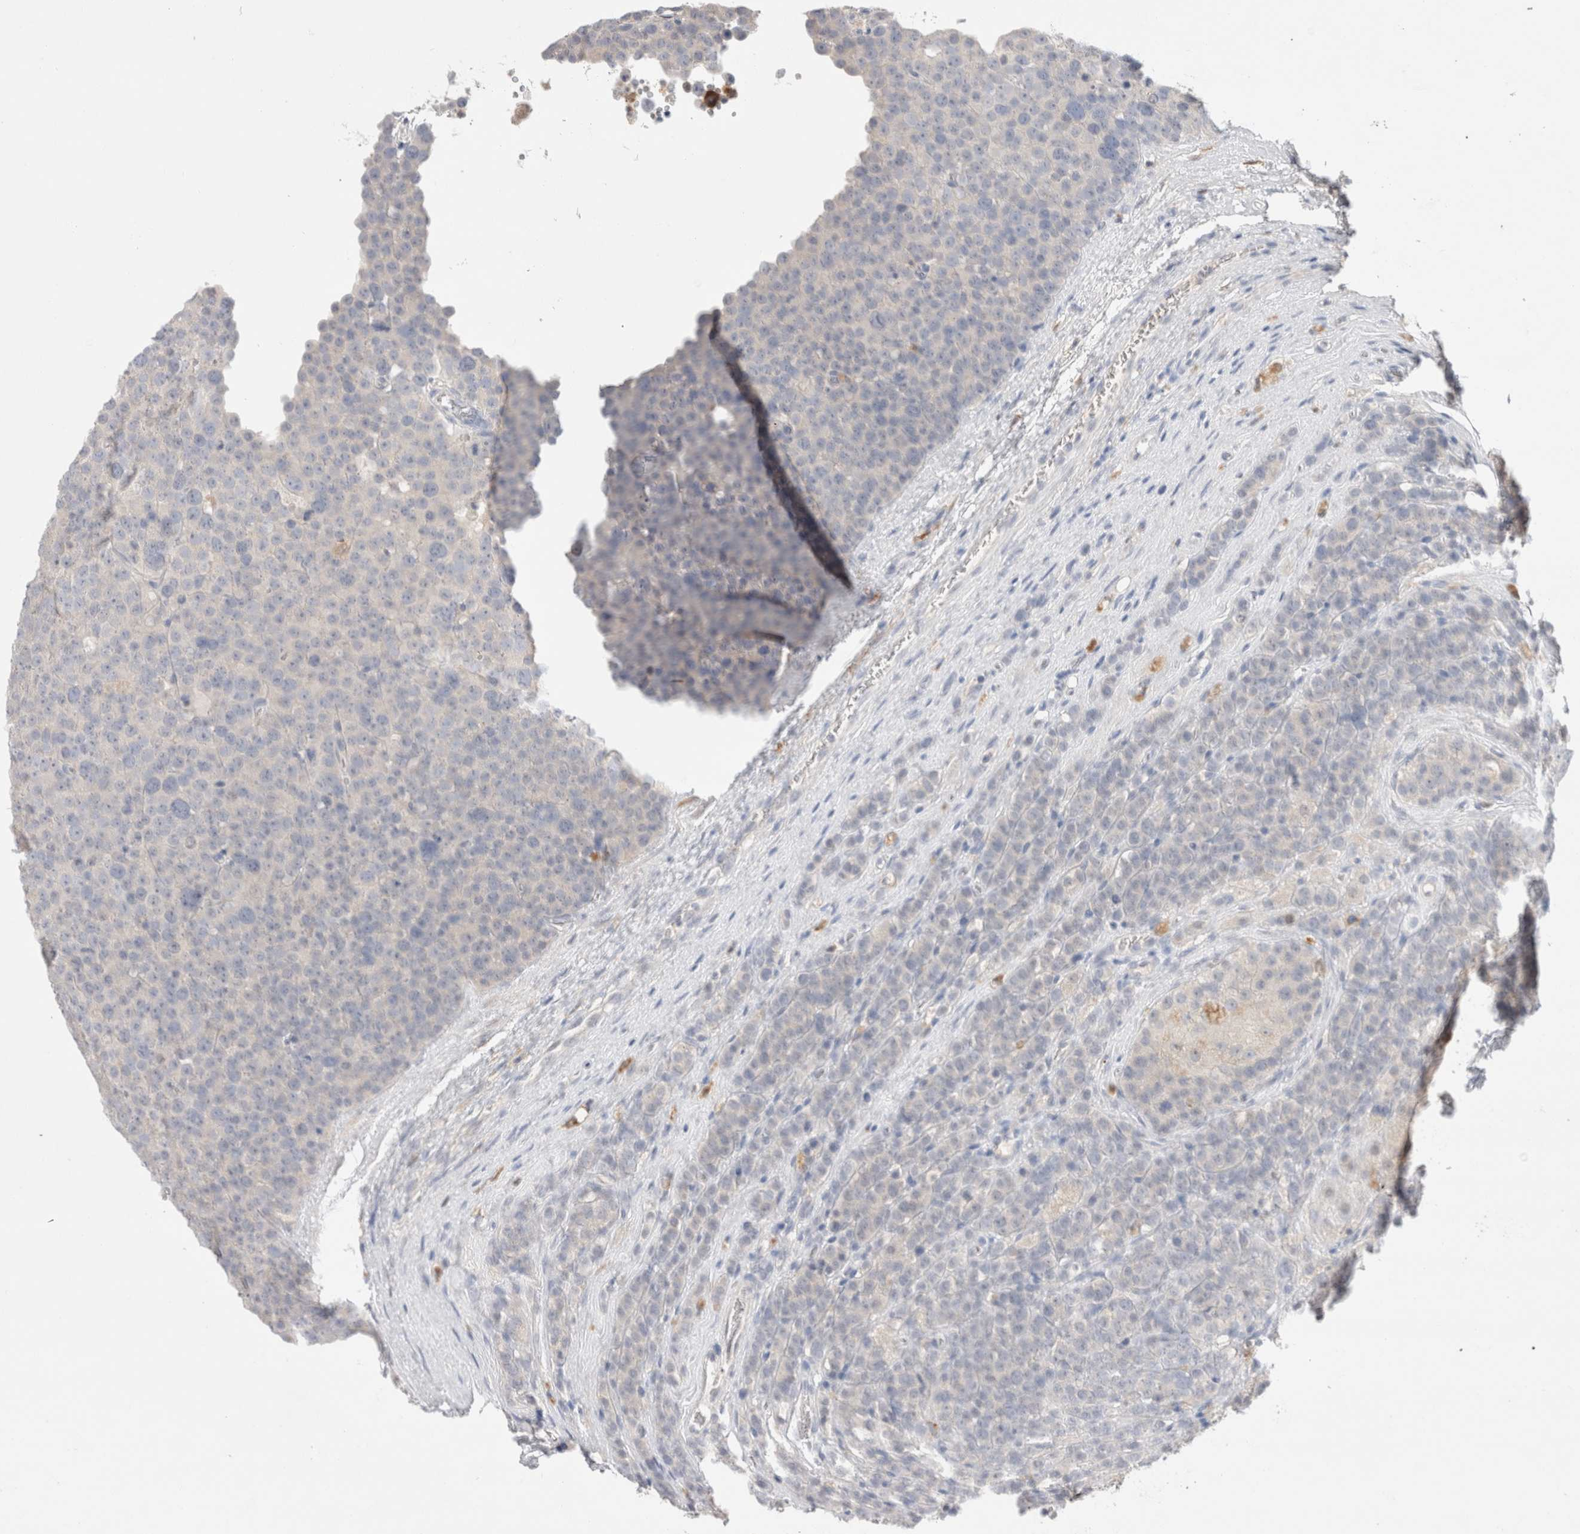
{"staining": {"intensity": "negative", "quantity": "none", "location": "none"}, "tissue": "testis cancer", "cell_type": "Tumor cells", "image_type": "cancer", "snomed": [{"axis": "morphology", "description": "Seminoma, NOS"}, {"axis": "topography", "description": "Testis"}], "caption": "Tumor cells are negative for brown protein staining in testis cancer (seminoma). The staining is performed using DAB (3,3'-diaminobenzidine) brown chromogen with nuclei counter-stained in using hematoxylin.", "gene": "HPGDS", "patient": {"sex": "male", "age": 71}}